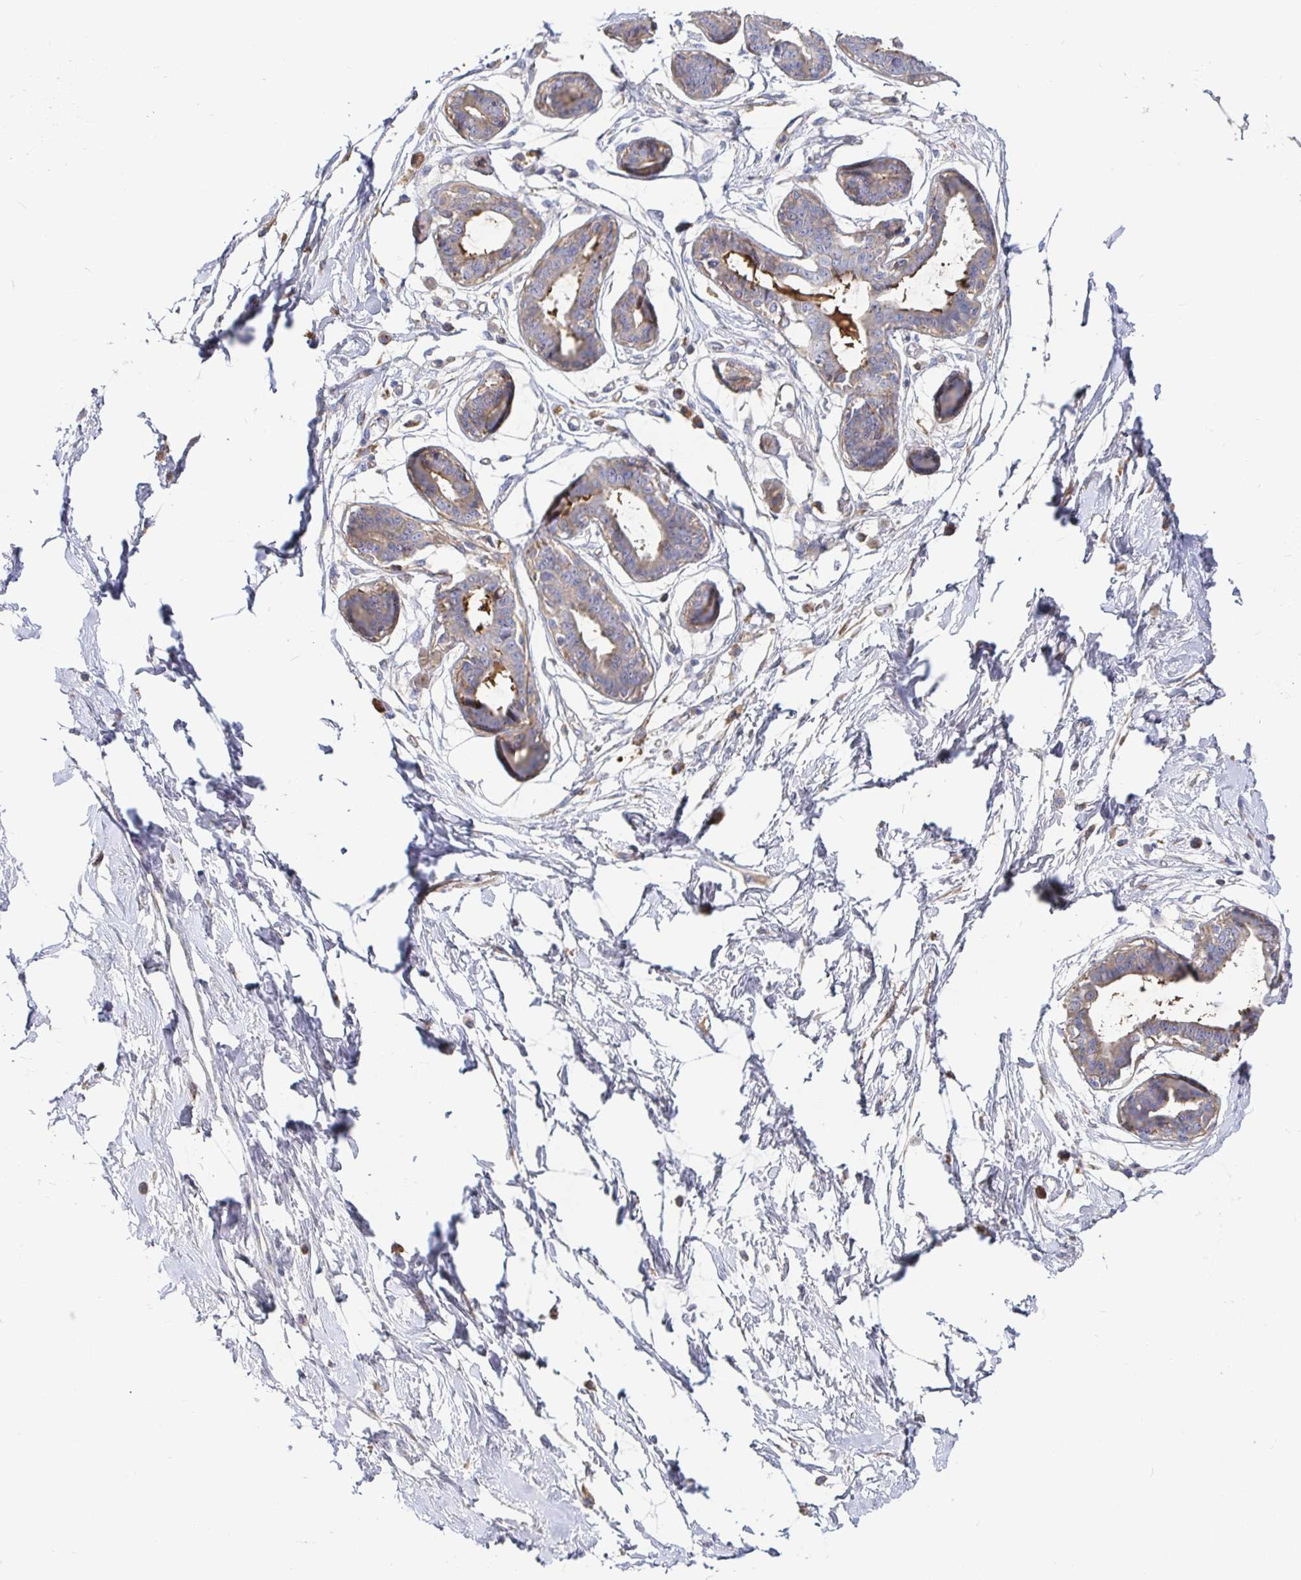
{"staining": {"intensity": "negative", "quantity": "none", "location": "none"}, "tissue": "breast", "cell_type": "Adipocytes", "image_type": "normal", "snomed": [{"axis": "morphology", "description": "Normal tissue, NOS"}, {"axis": "topography", "description": "Breast"}], "caption": "The immunohistochemistry histopathology image has no significant positivity in adipocytes of breast. The staining is performed using DAB (3,3'-diaminobenzidine) brown chromogen with nuclei counter-stained in using hematoxylin.", "gene": "IRAK2", "patient": {"sex": "female", "age": 45}}